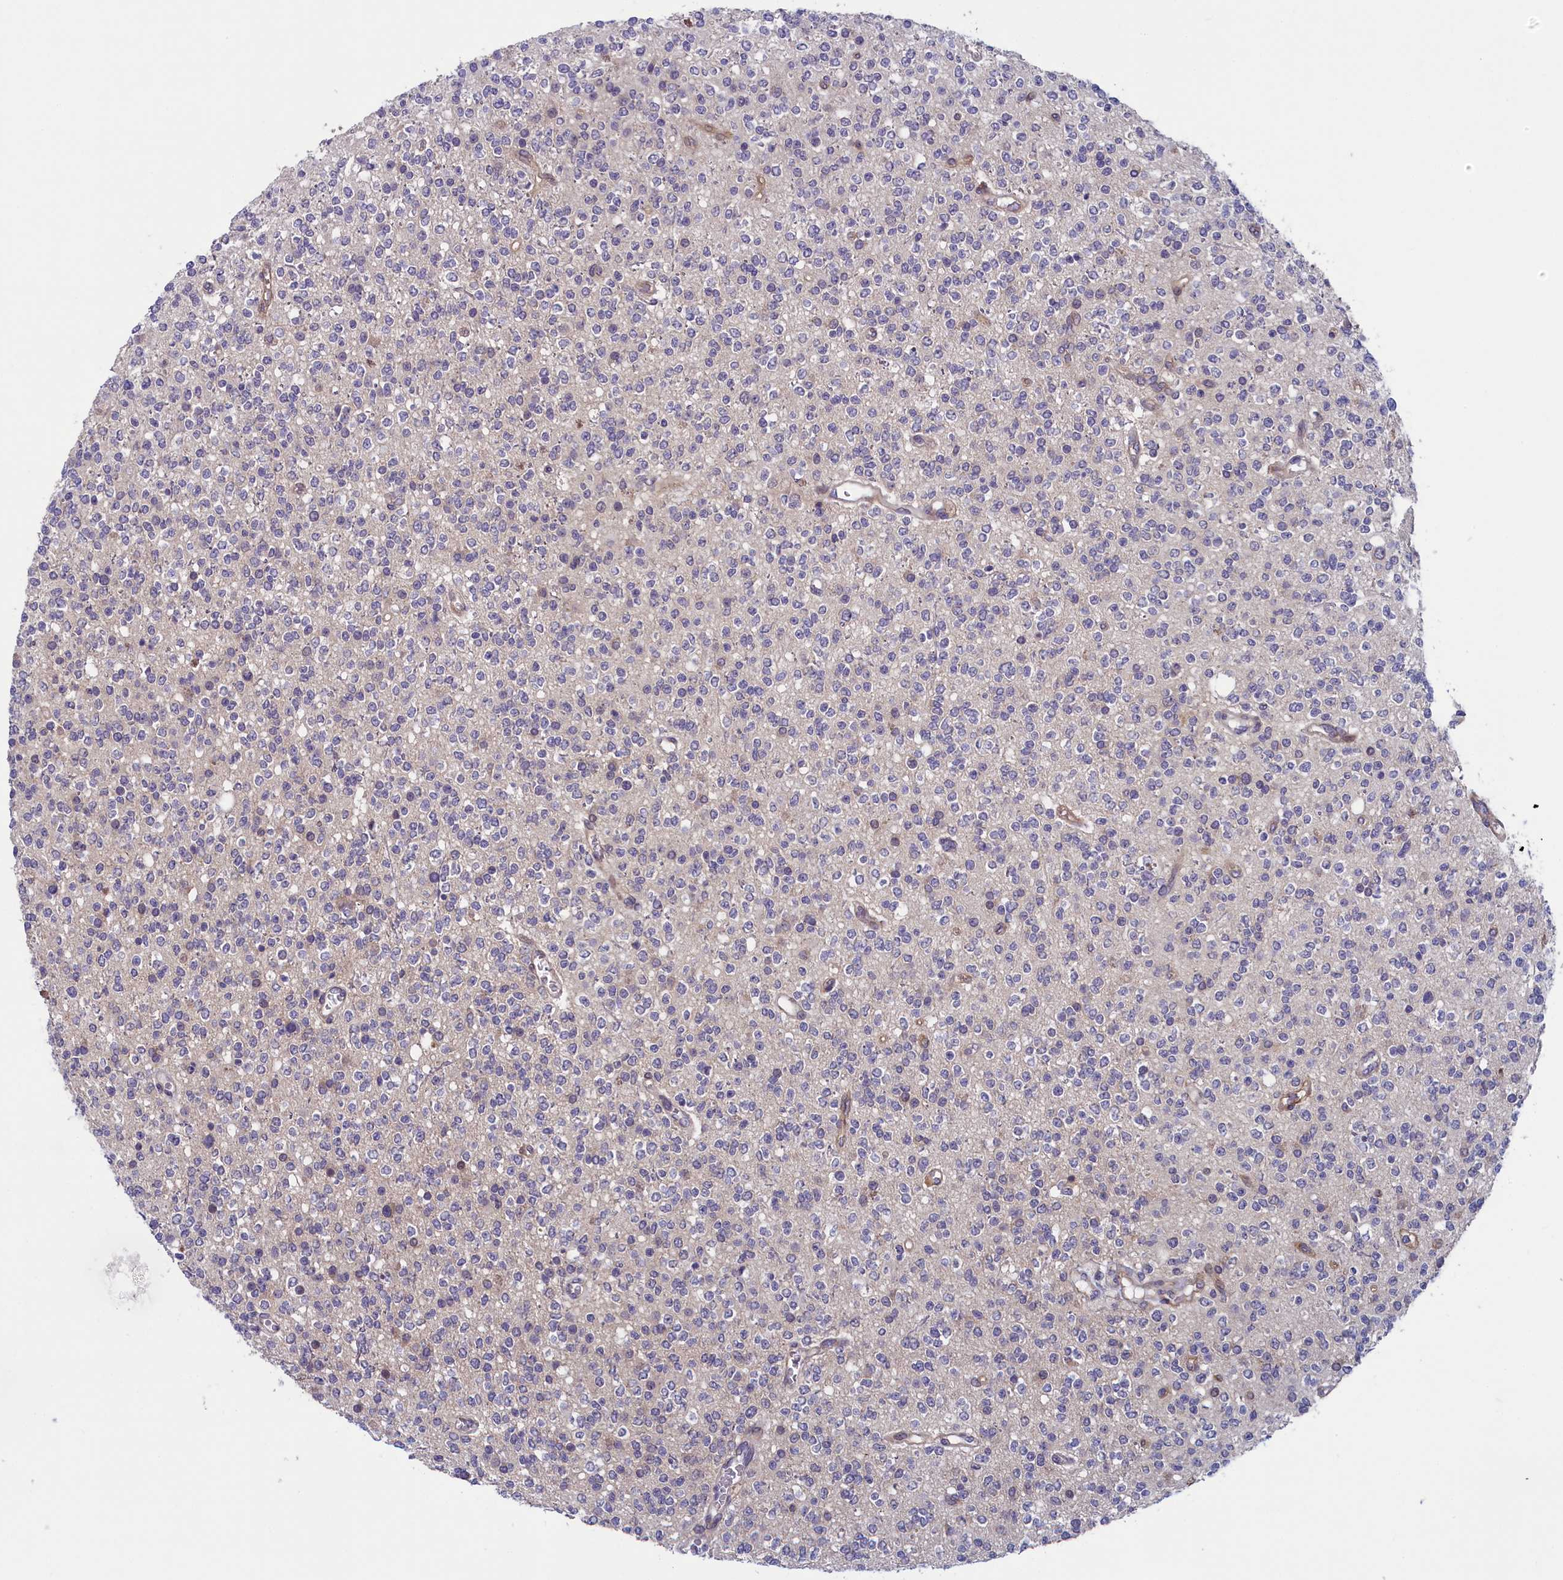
{"staining": {"intensity": "negative", "quantity": "none", "location": "none"}, "tissue": "glioma", "cell_type": "Tumor cells", "image_type": "cancer", "snomed": [{"axis": "morphology", "description": "Glioma, malignant, High grade"}, {"axis": "topography", "description": "Brain"}], "caption": "High-grade glioma (malignant) stained for a protein using immunohistochemistry (IHC) displays no staining tumor cells.", "gene": "ANKRD39", "patient": {"sex": "male", "age": 34}}